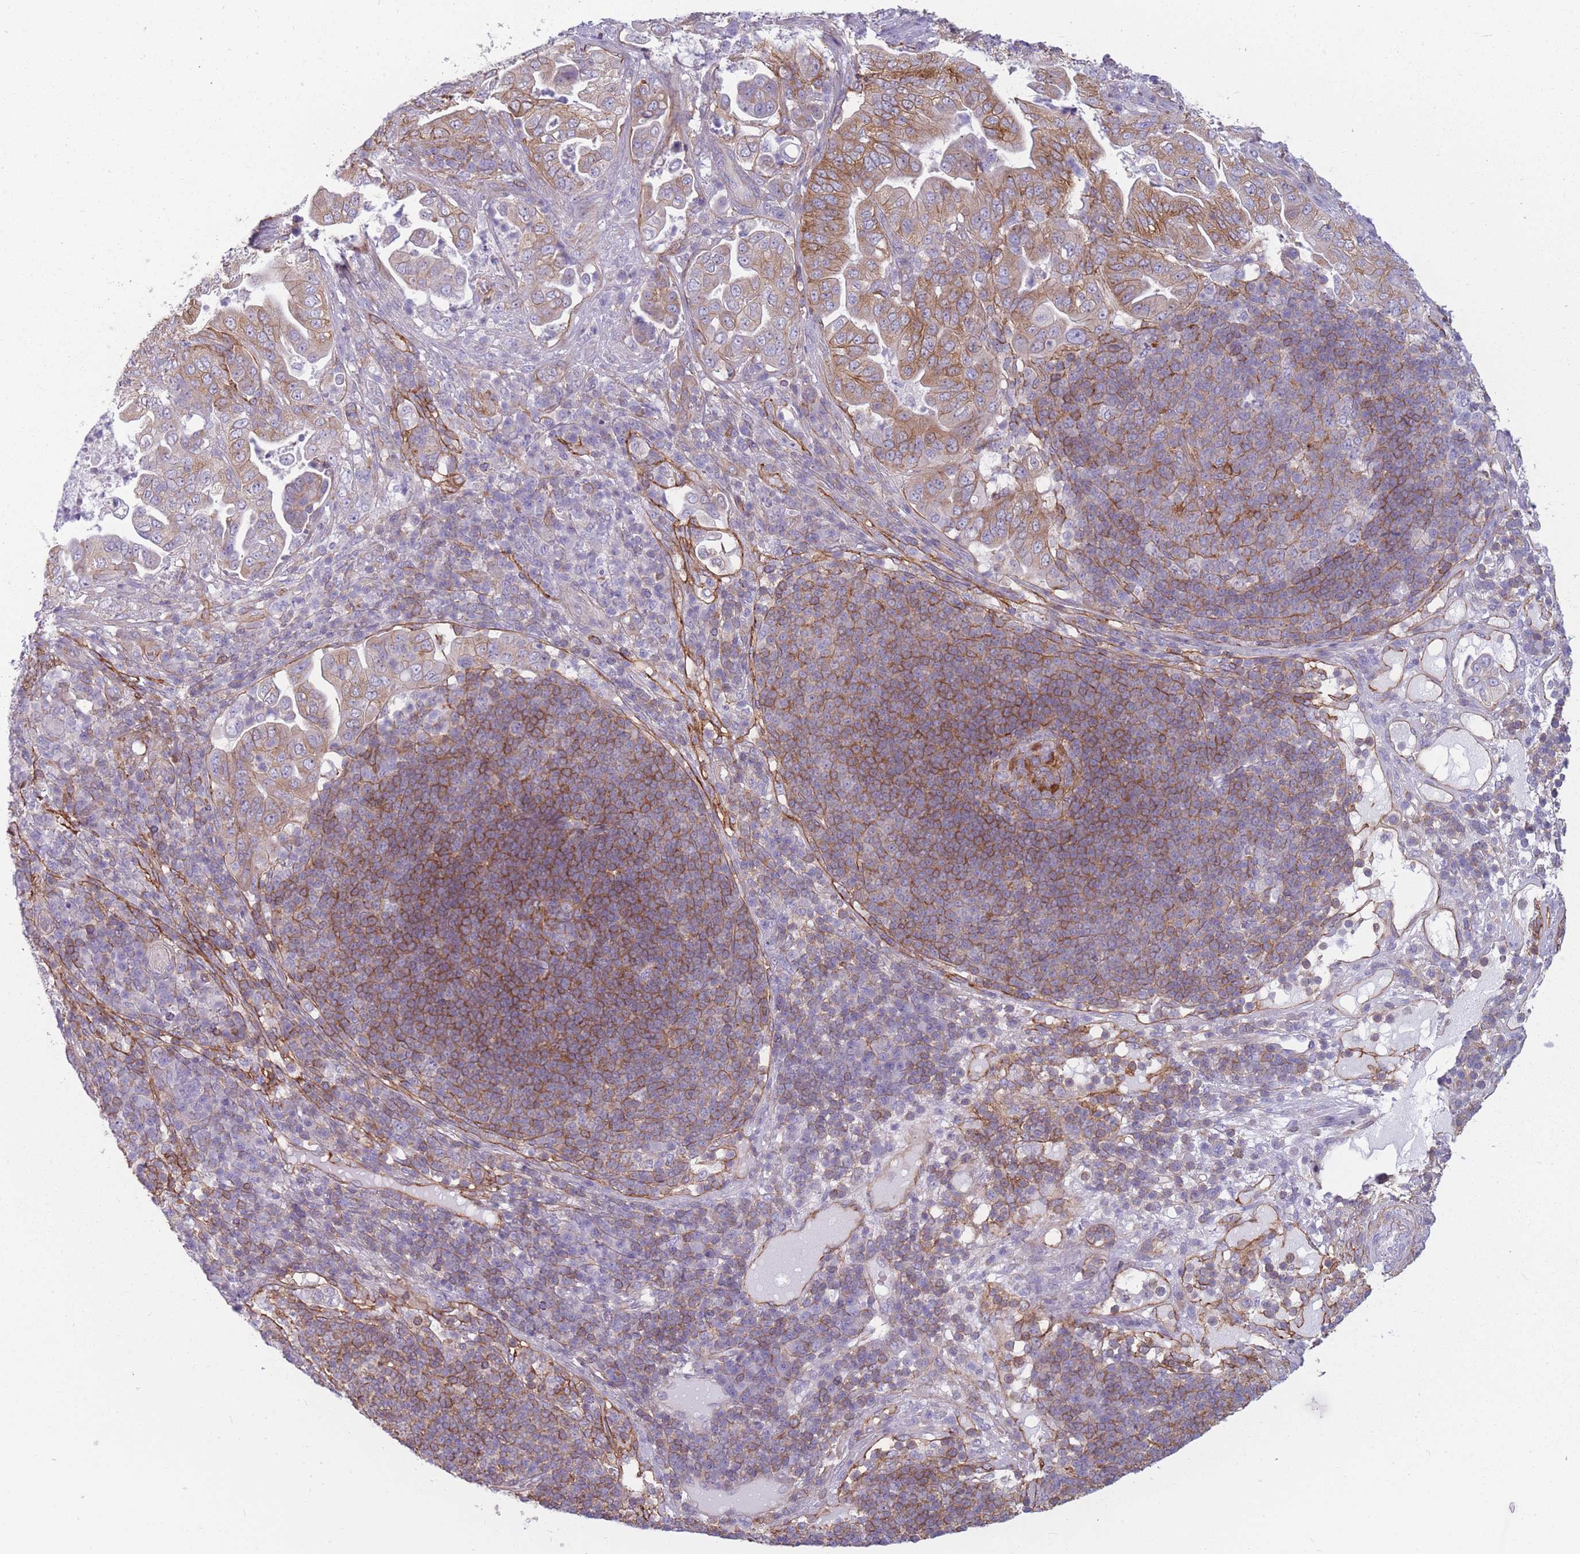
{"staining": {"intensity": "moderate", "quantity": "25%-75%", "location": "cytoplasmic/membranous"}, "tissue": "pancreatic cancer", "cell_type": "Tumor cells", "image_type": "cancer", "snomed": [{"axis": "morphology", "description": "Adenocarcinoma, NOS"}, {"axis": "topography", "description": "Pancreas"}], "caption": "Immunohistochemistry (IHC) histopathology image of adenocarcinoma (pancreatic) stained for a protein (brown), which reveals medium levels of moderate cytoplasmic/membranous expression in about 25%-75% of tumor cells.", "gene": "ADD1", "patient": {"sex": "female", "age": 63}}